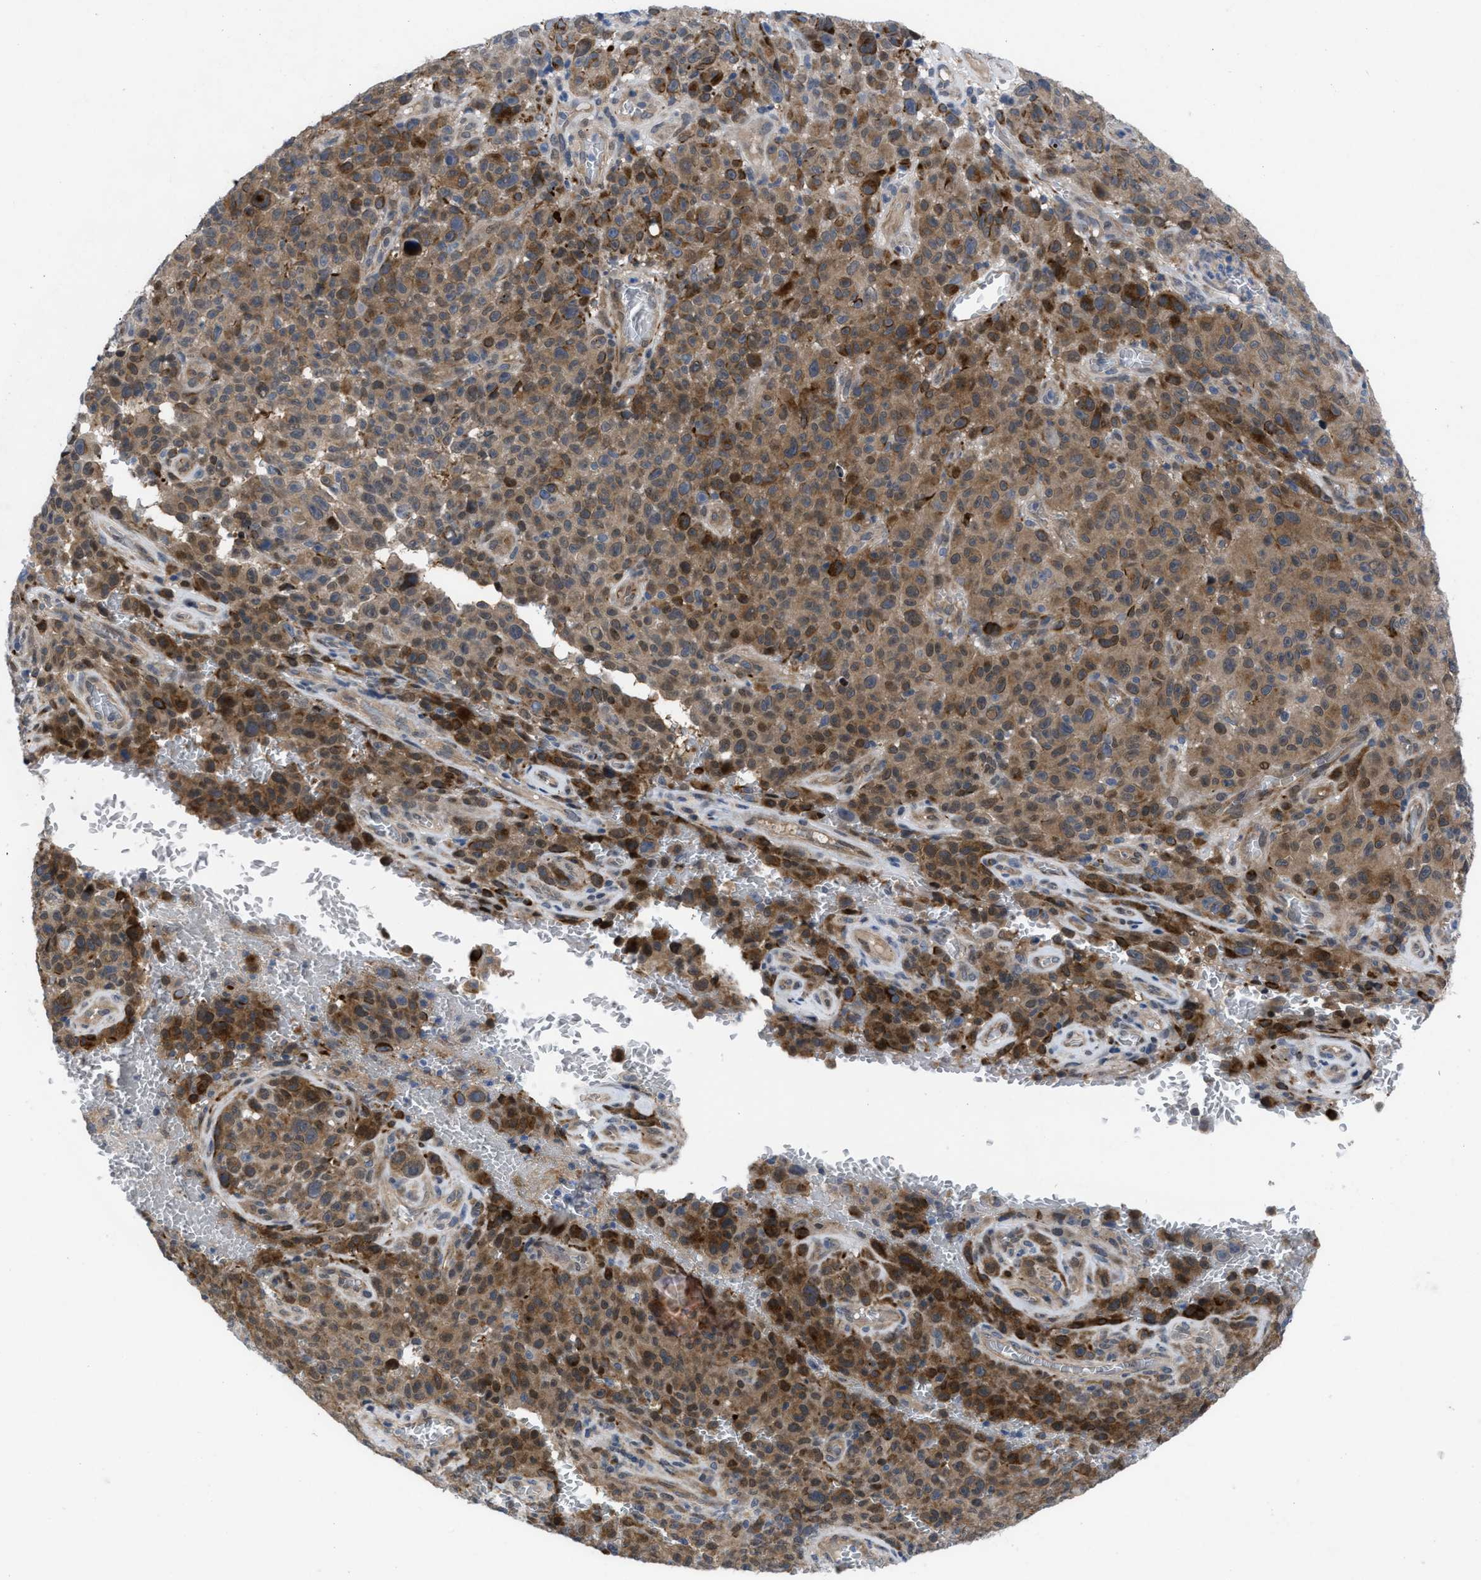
{"staining": {"intensity": "moderate", "quantity": ">75%", "location": "cytoplasmic/membranous"}, "tissue": "melanoma", "cell_type": "Tumor cells", "image_type": "cancer", "snomed": [{"axis": "morphology", "description": "Malignant melanoma, NOS"}, {"axis": "topography", "description": "Skin"}], "caption": "The photomicrograph reveals a brown stain indicating the presence of a protein in the cytoplasmic/membranous of tumor cells in melanoma.", "gene": "IL17RE", "patient": {"sex": "female", "age": 82}}